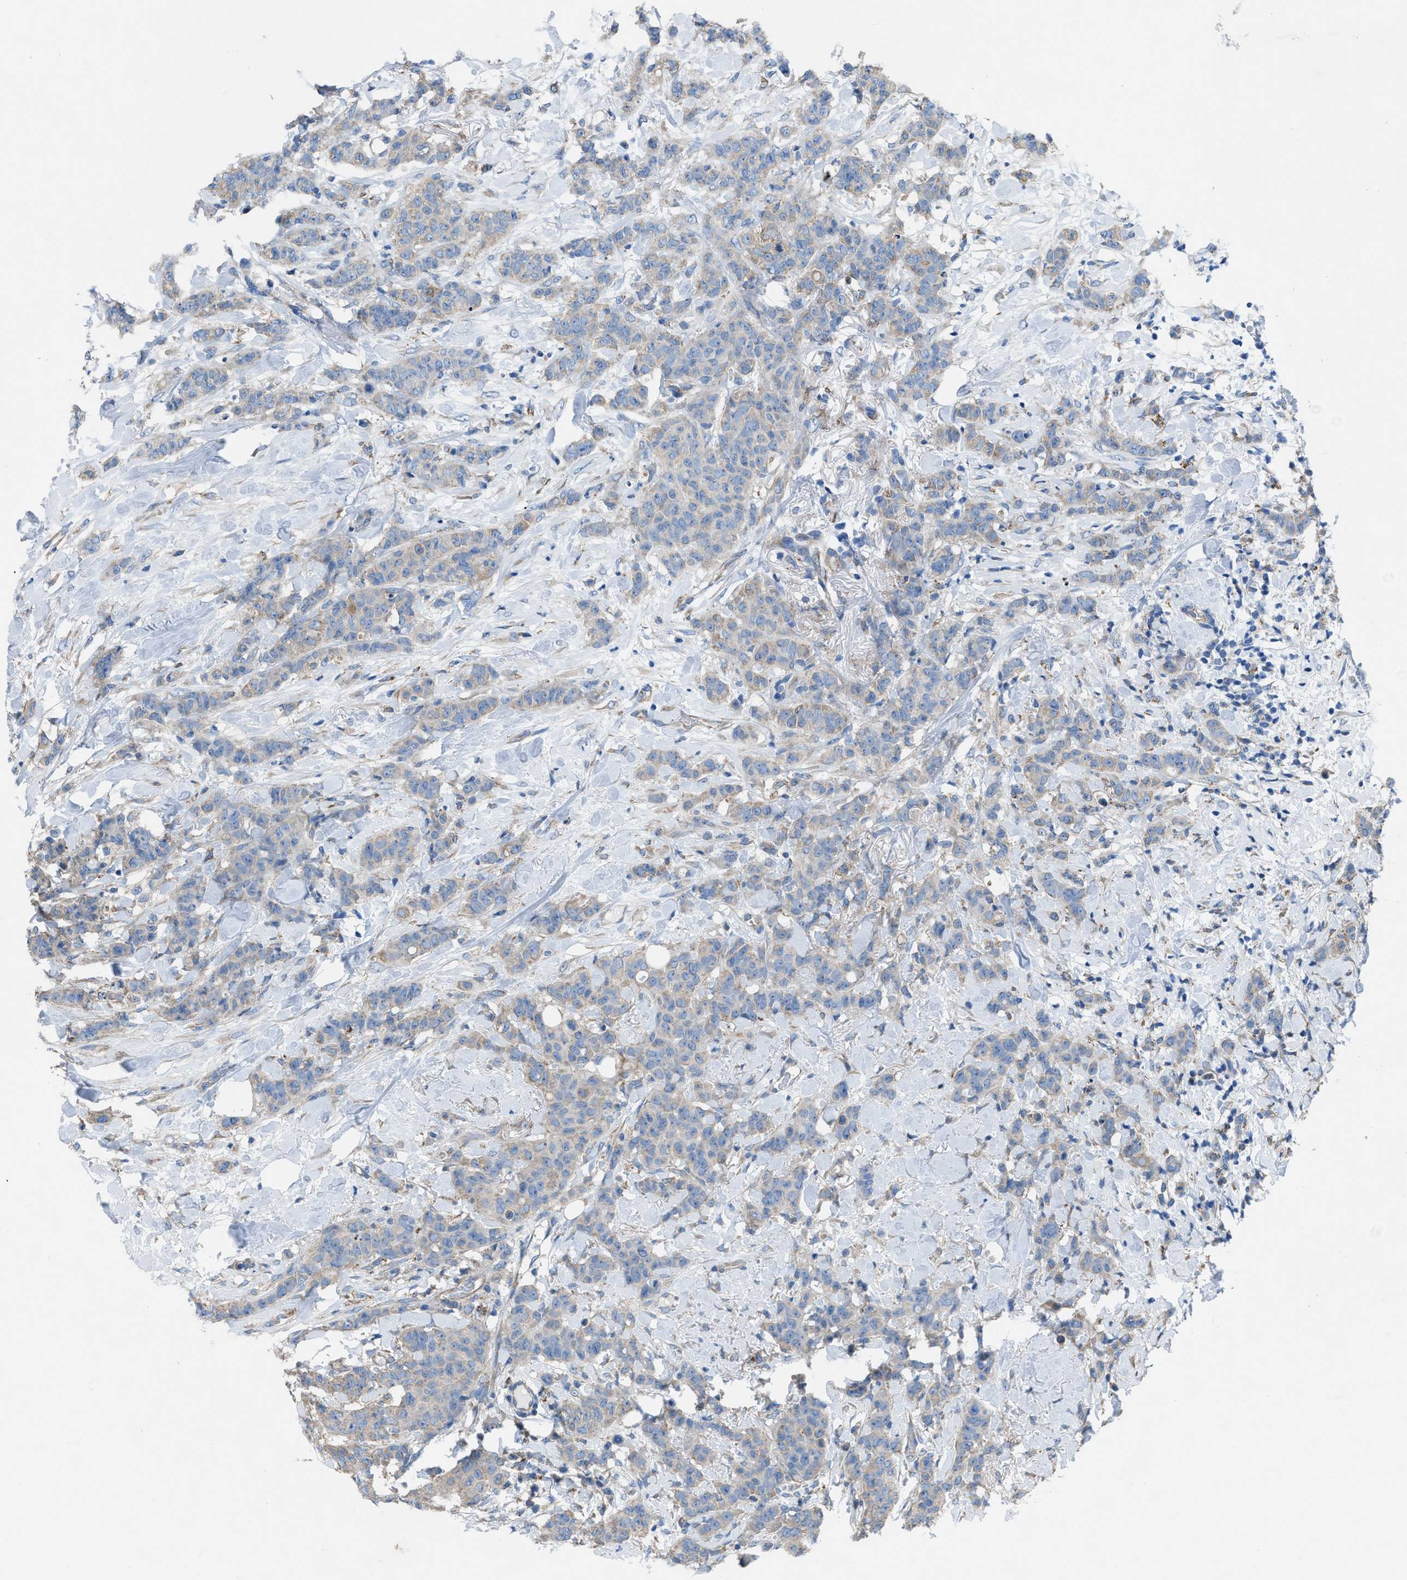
{"staining": {"intensity": "weak", "quantity": "25%-75%", "location": "cytoplasmic/membranous"}, "tissue": "breast cancer", "cell_type": "Tumor cells", "image_type": "cancer", "snomed": [{"axis": "morphology", "description": "Normal tissue, NOS"}, {"axis": "morphology", "description": "Duct carcinoma"}, {"axis": "topography", "description": "Breast"}], "caption": "This micrograph demonstrates intraductal carcinoma (breast) stained with immunohistochemistry (IHC) to label a protein in brown. The cytoplasmic/membranous of tumor cells show weak positivity for the protein. Nuclei are counter-stained blue.", "gene": "DOLPP1", "patient": {"sex": "female", "age": 40}}